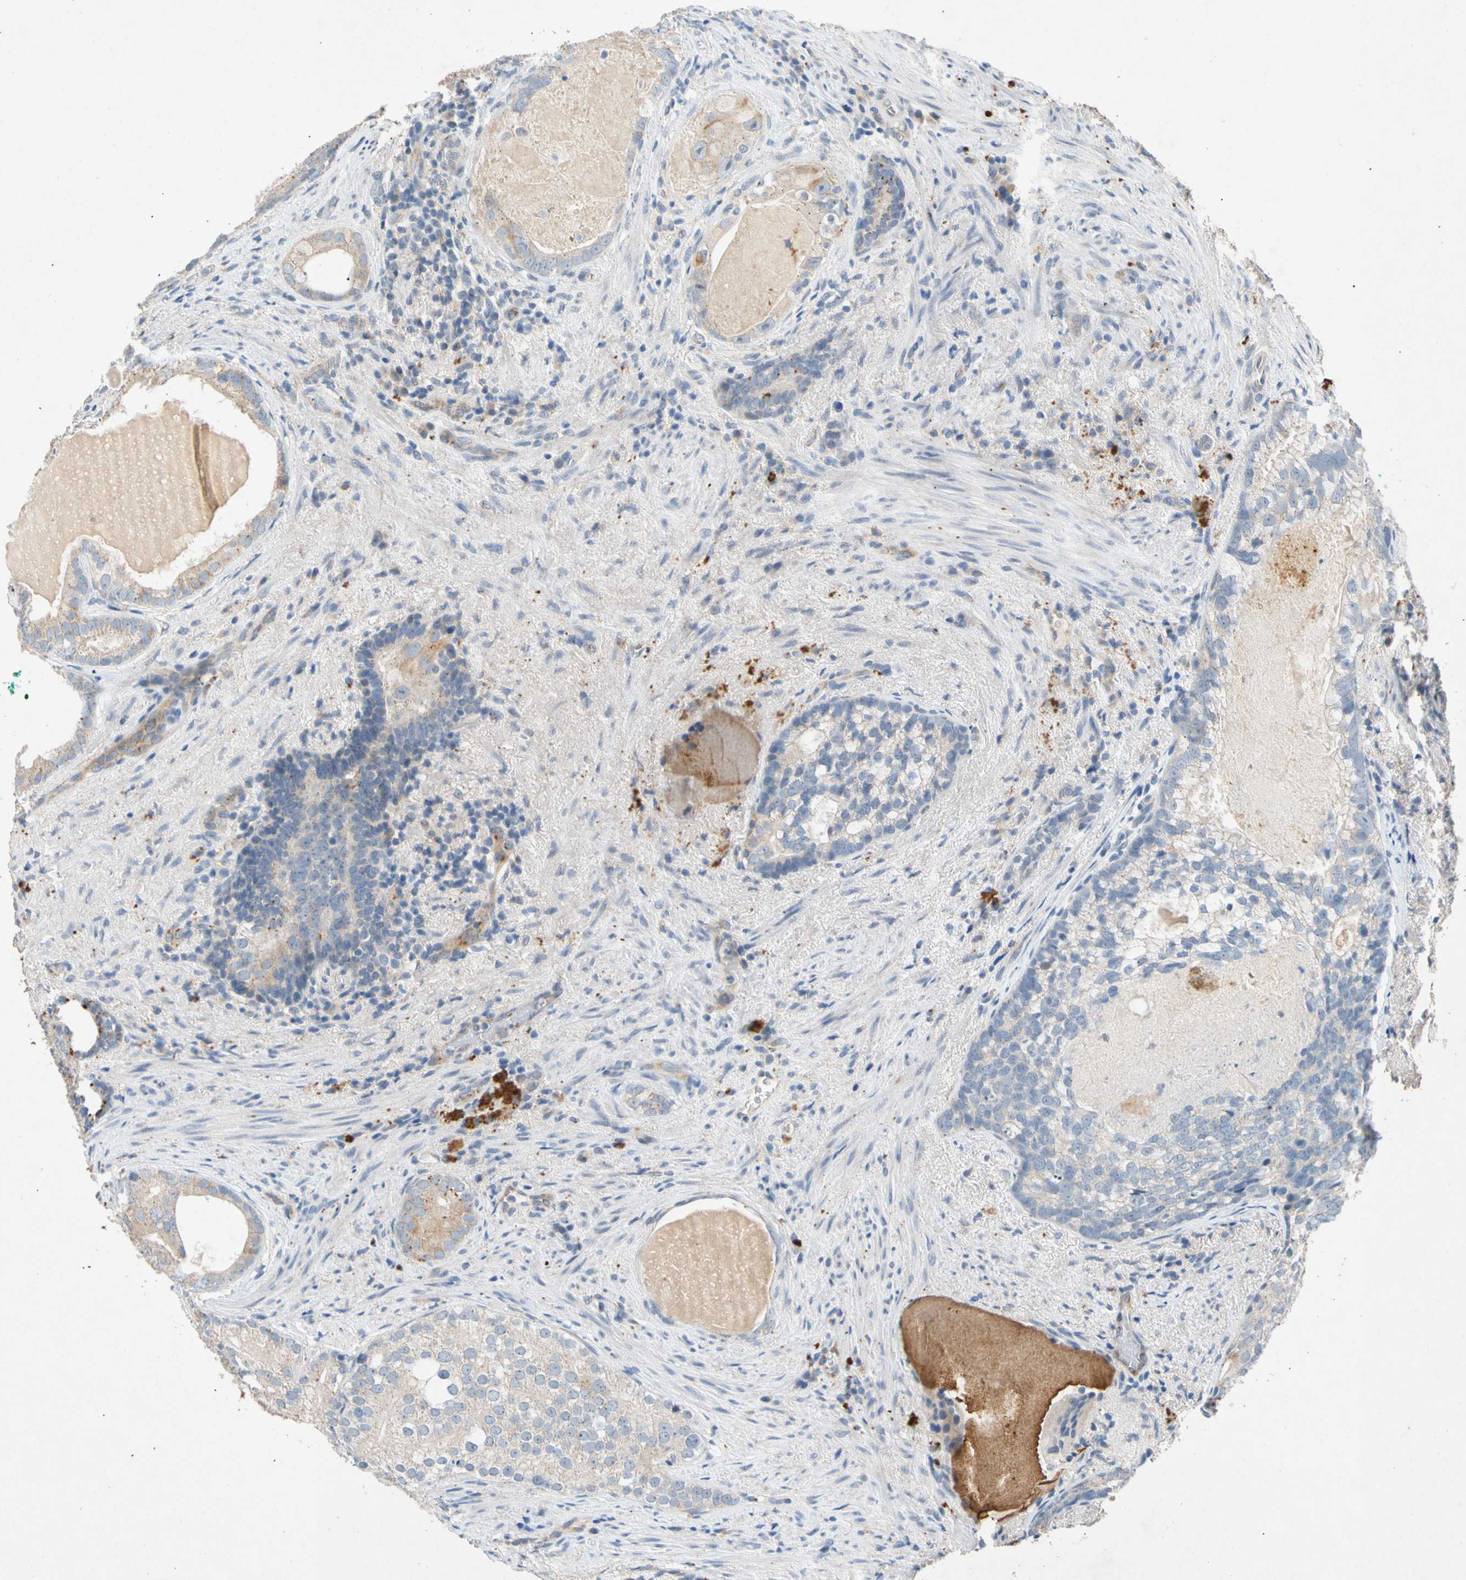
{"staining": {"intensity": "weak", "quantity": "25%-75%", "location": "cytoplasmic/membranous"}, "tissue": "prostate cancer", "cell_type": "Tumor cells", "image_type": "cancer", "snomed": [{"axis": "morphology", "description": "Adenocarcinoma, High grade"}, {"axis": "topography", "description": "Prostate"}], "caption": "A low amount of weak cytoplasmic/membranous staining is seen in approximately 25%-75% of tumor cells in prostate cancer tissue. Using DAB (brown) and hematoxylin (blue) stains, captured at high magnification using brightfield microscopy.", "gene": "GASK1B", "patient": {"sex": "male", "age": 66}}